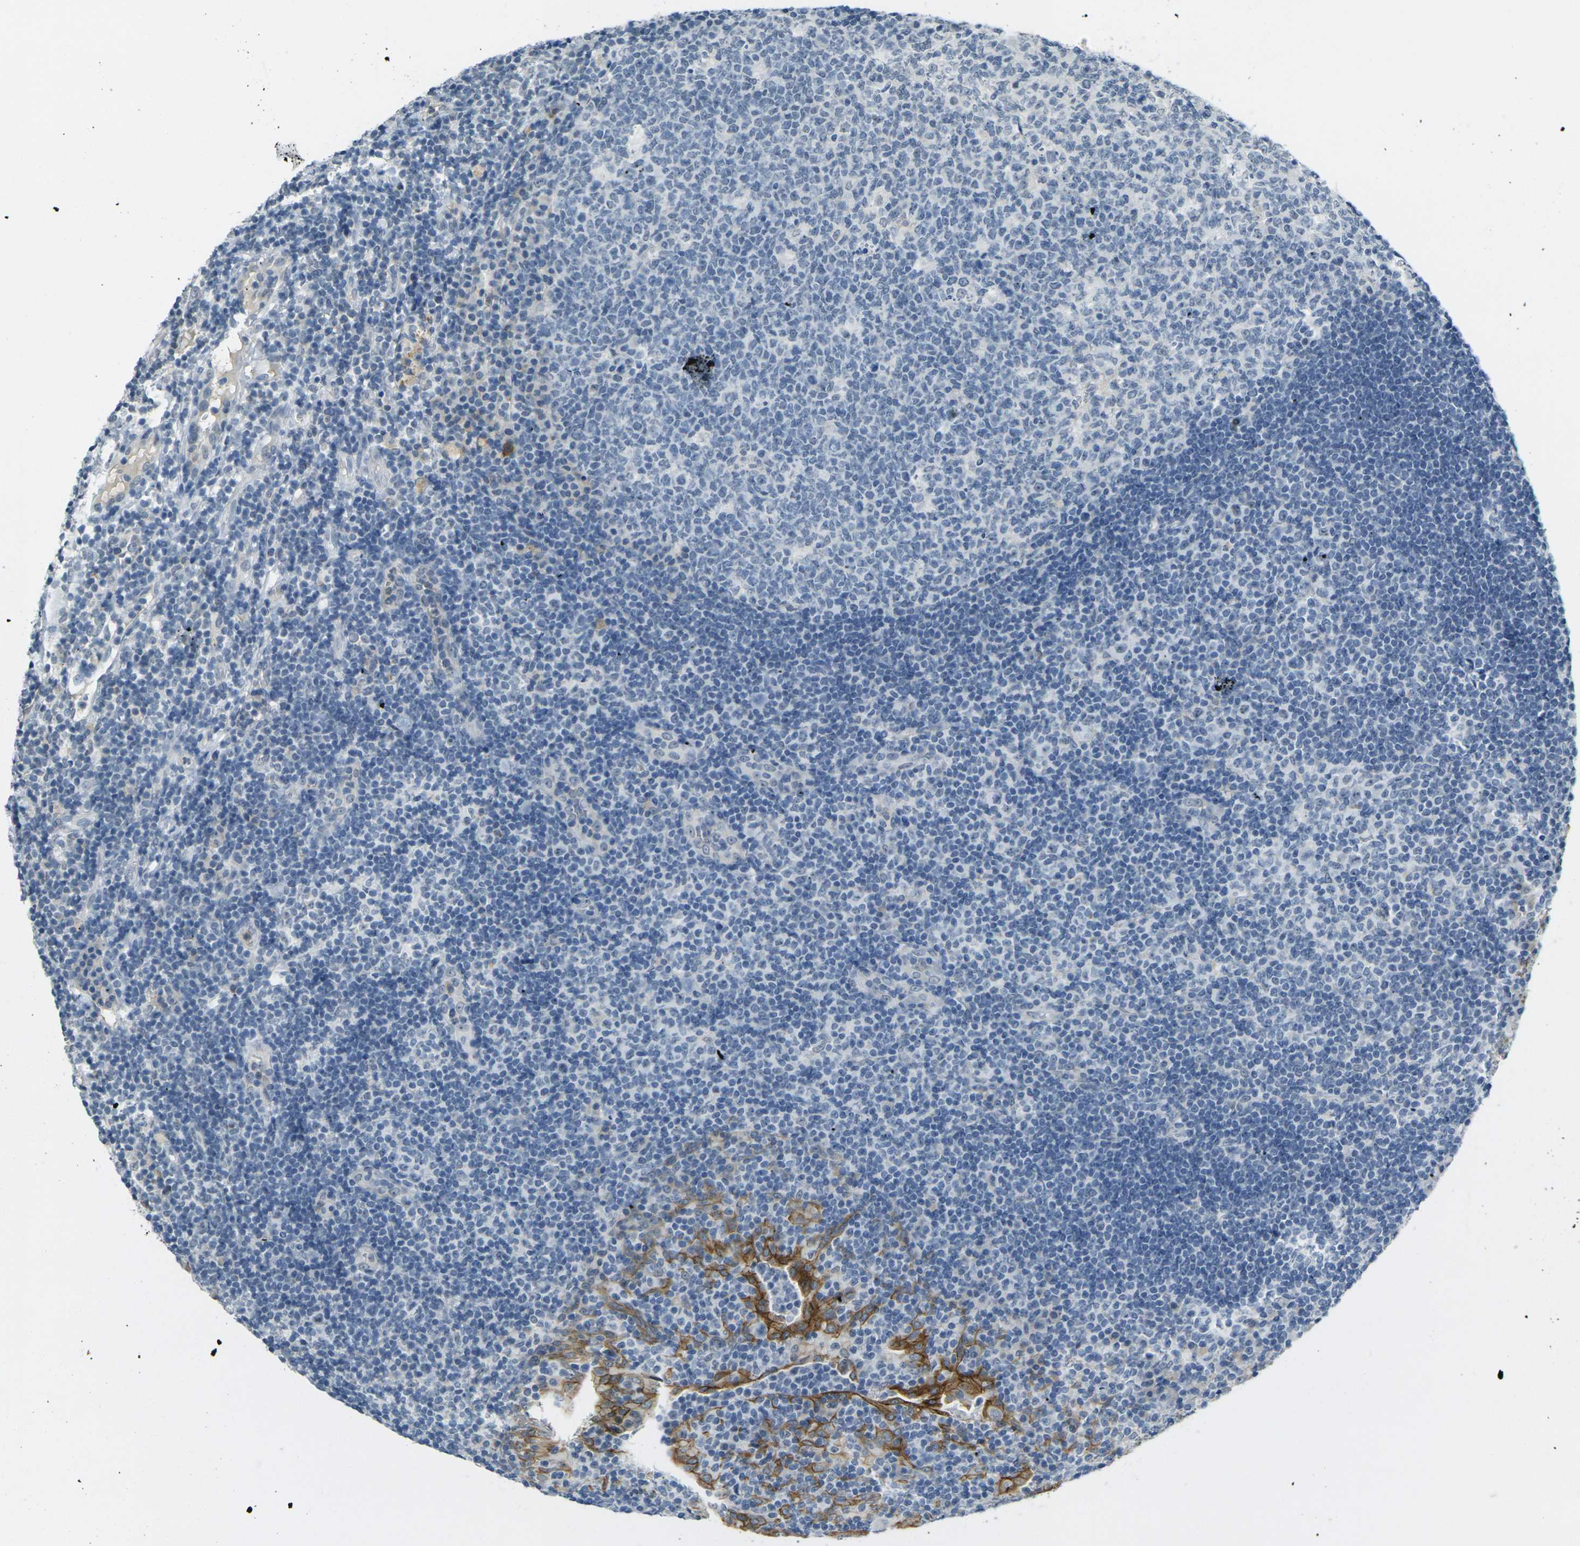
{"staining": {"intensity": "negative", "quantity": "none", "location": "none"}, "tissue": "tonsil", "cell_type": "Germinal center cells", "image_type": "normal", "snomed": [{"axis": "morphology", "description": "Normal tissue, NOS"}, {"axis": "topography", "description": "Tonsil"}], "caption": "IHC of benign tonsil shows no positivity in germinal center cells. Brightfield microscopy of immunohistochemistry (IHC) stained with DAB (3,3'-diaminobenzidine) (brown) and hematoxylin (blue), captured at high magnification.", "gene": "SPTBN2", "patient": {"sex": "female", "age": 40}}